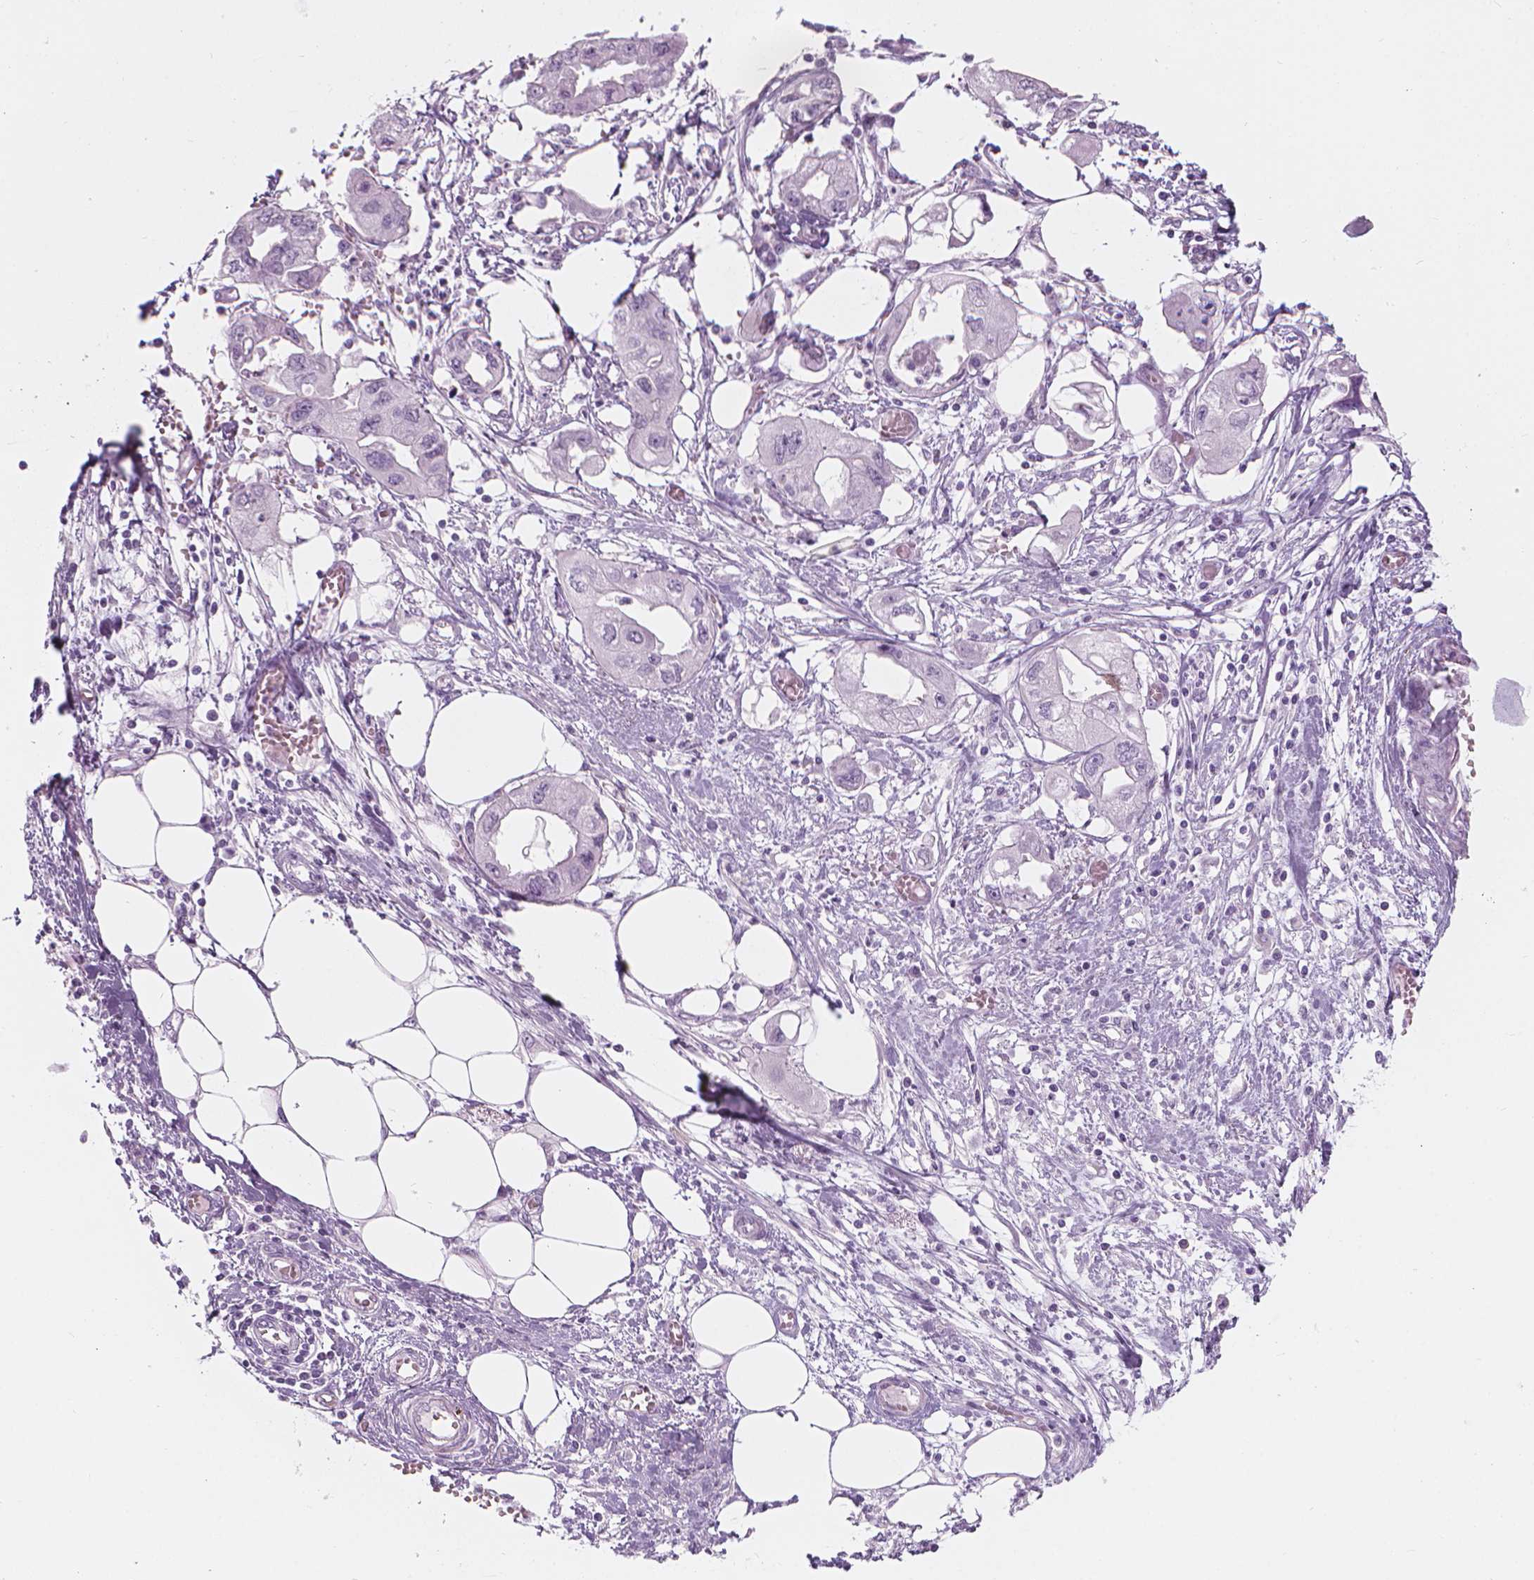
{"staining": {"intensity": "negative", "quantity": "none", "location": "none"}, "tissue": "endometrial cancer", "cell_type": "Tumor cells", "image_type": "cancer", "snomed": [{"axis": "morphology", "description": "Adenocarcinoma, NOS"}, {"axis": "morphology", "description": "Adenocarcinoma, metastatic, NOS"}, {"axis": "topography", "description": "Adipose tissue"}, {"axis": "topography", "description": "Endometrium"}], "caption": "Metastatic adenocarcinoma (endometrial) was stained to show a protein in brown. There is no significant expression in tumor cells.", "gene": "SCG3", "patient": {"sex": "female", "age": 67}}